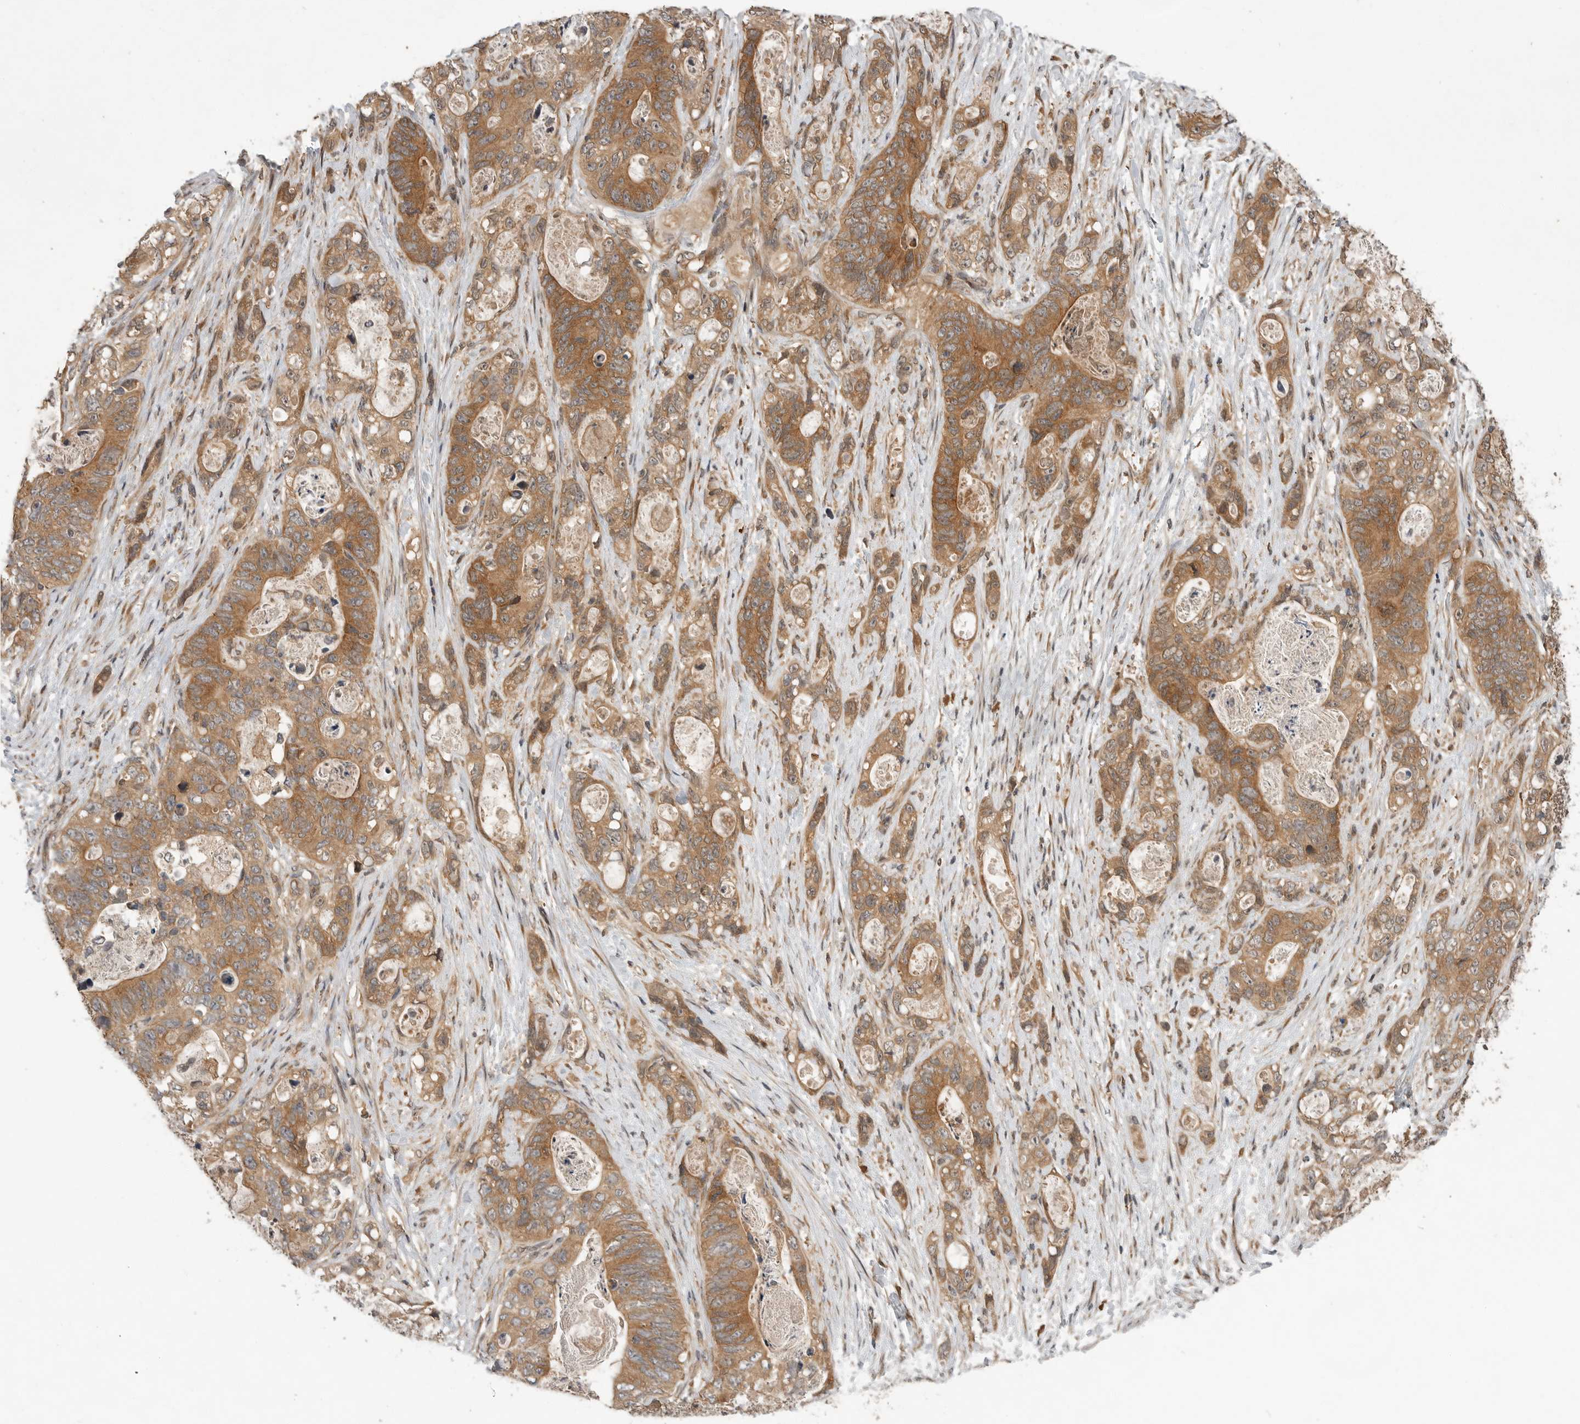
{"staining": {"intensity": "moderate", "quantity": ">75%", "location": "cytoplasmic/membranous"}, "tissue": "stomach cancer", "cell_type": "Tumor cells", "image_type": "cancer", "snomed": [{"axis": "morphology", "description": "Normal tissue, NOS"}, {"axis": "morphology", "description": "Adenocarcinoma, NOS"}, {"axis": "topography", "description": "Stomach"}], "caption": "Moderate cytoplasmic/membranous staining for a protein is identified in about >75% of tumor cells of stomach adenocarcinoma using immunohistochemistry (IHC).", "gene": "OSBPL9", "patient": {"sex": "female", "age": 89}}